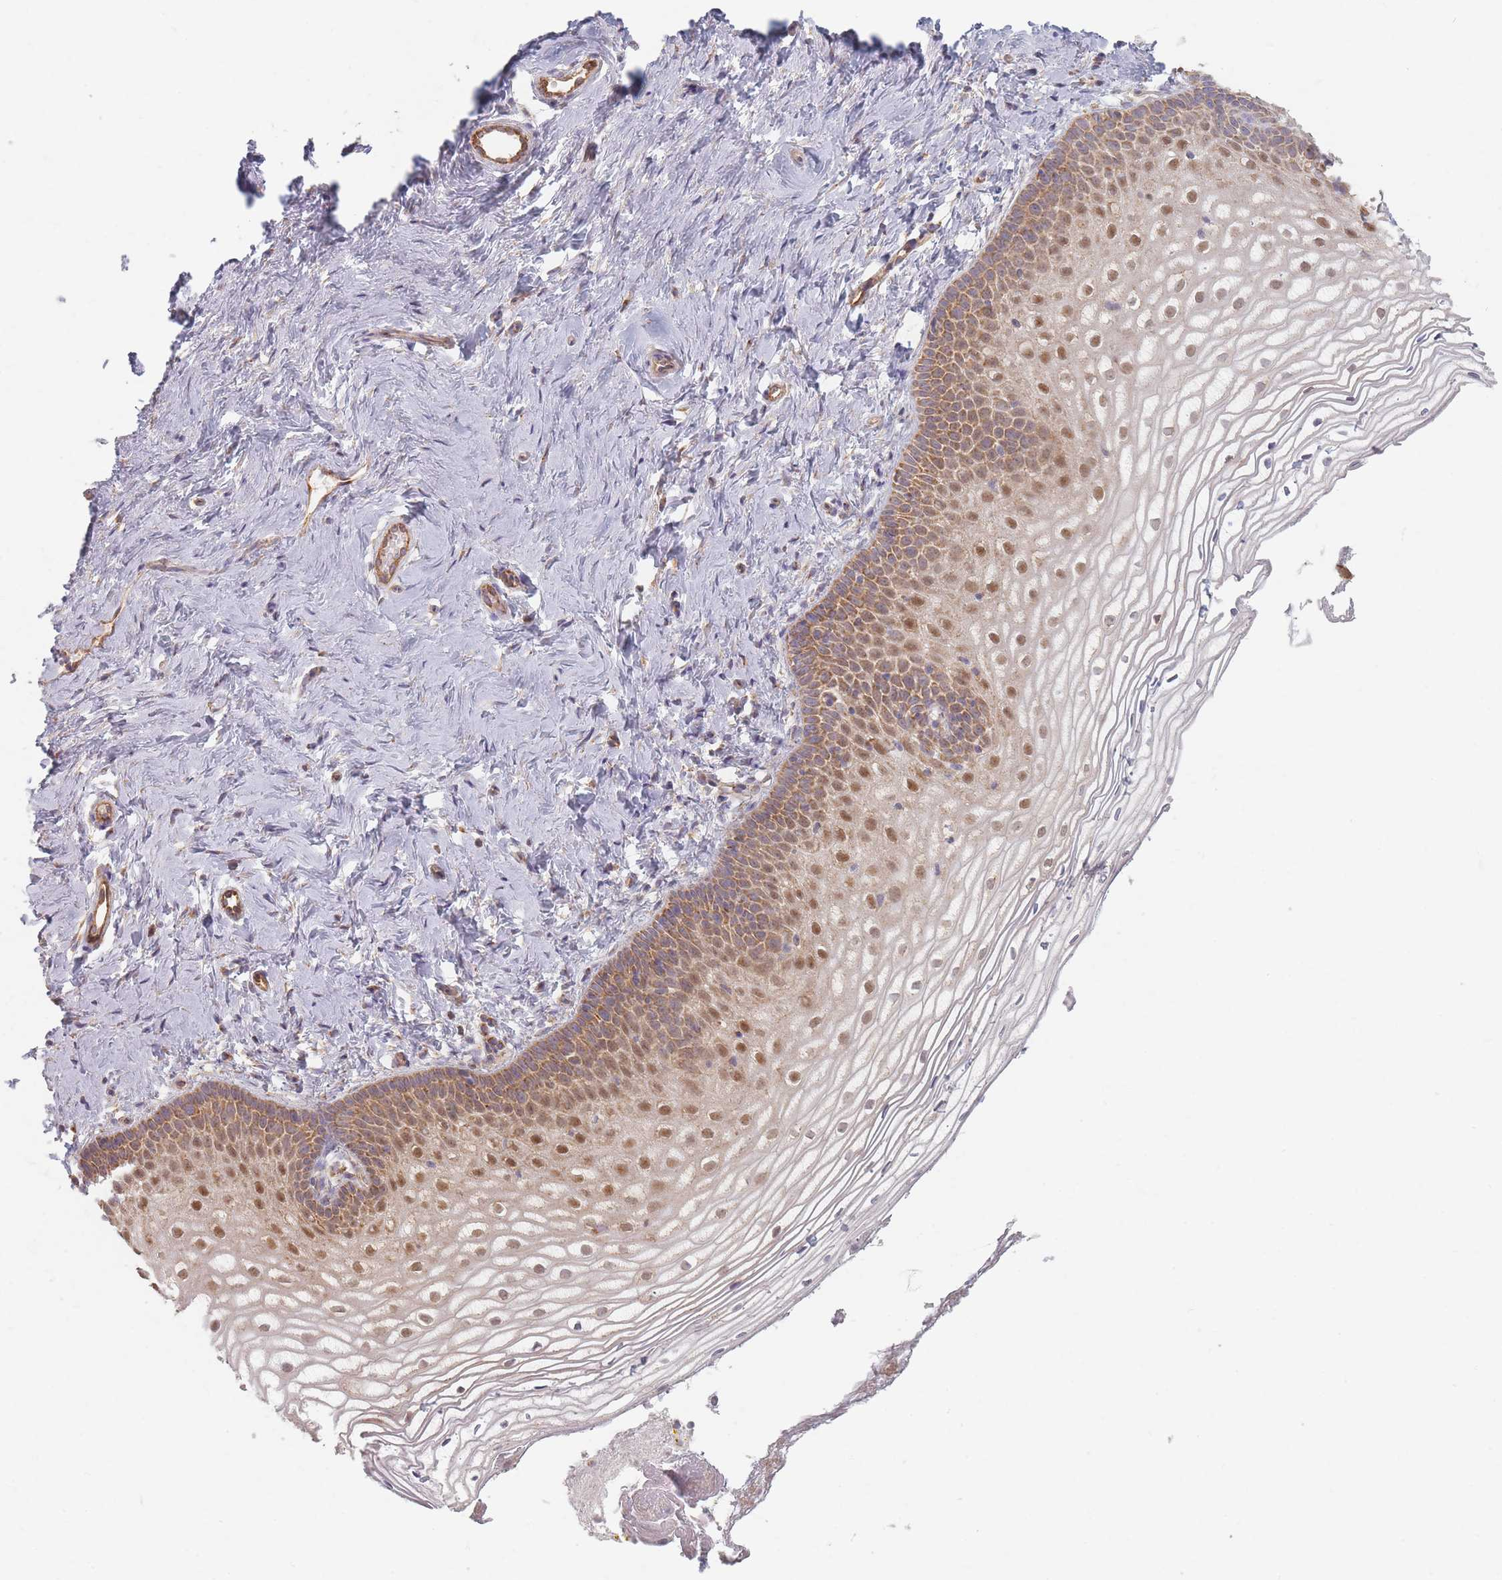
{"staining": {"intensity": "moderate", "quantity": "25%-75%", "location": "cytoplasmic/membranous,nuclear"}, "tissue": "vagina", "cell_type": "Squamous epithelial cells", "image_type": "normal", "snomed": [{"axis": "morphology", "description": "Normal tissue, NOS"}, {"axis": "topography", "description": "Vagina"}], "caption": "IHC (DAB (3,3'-diaminobenzidine)) staining of normal vagina displays moderate cytoplasmic/membranous,nuclear protein expression in about 25%-75% of squamous epithelial cells. (IHC, brightfield microscopy, high magnification).", "gene": "ESRP2", "patient": {"sex": "female", "age": 56}}